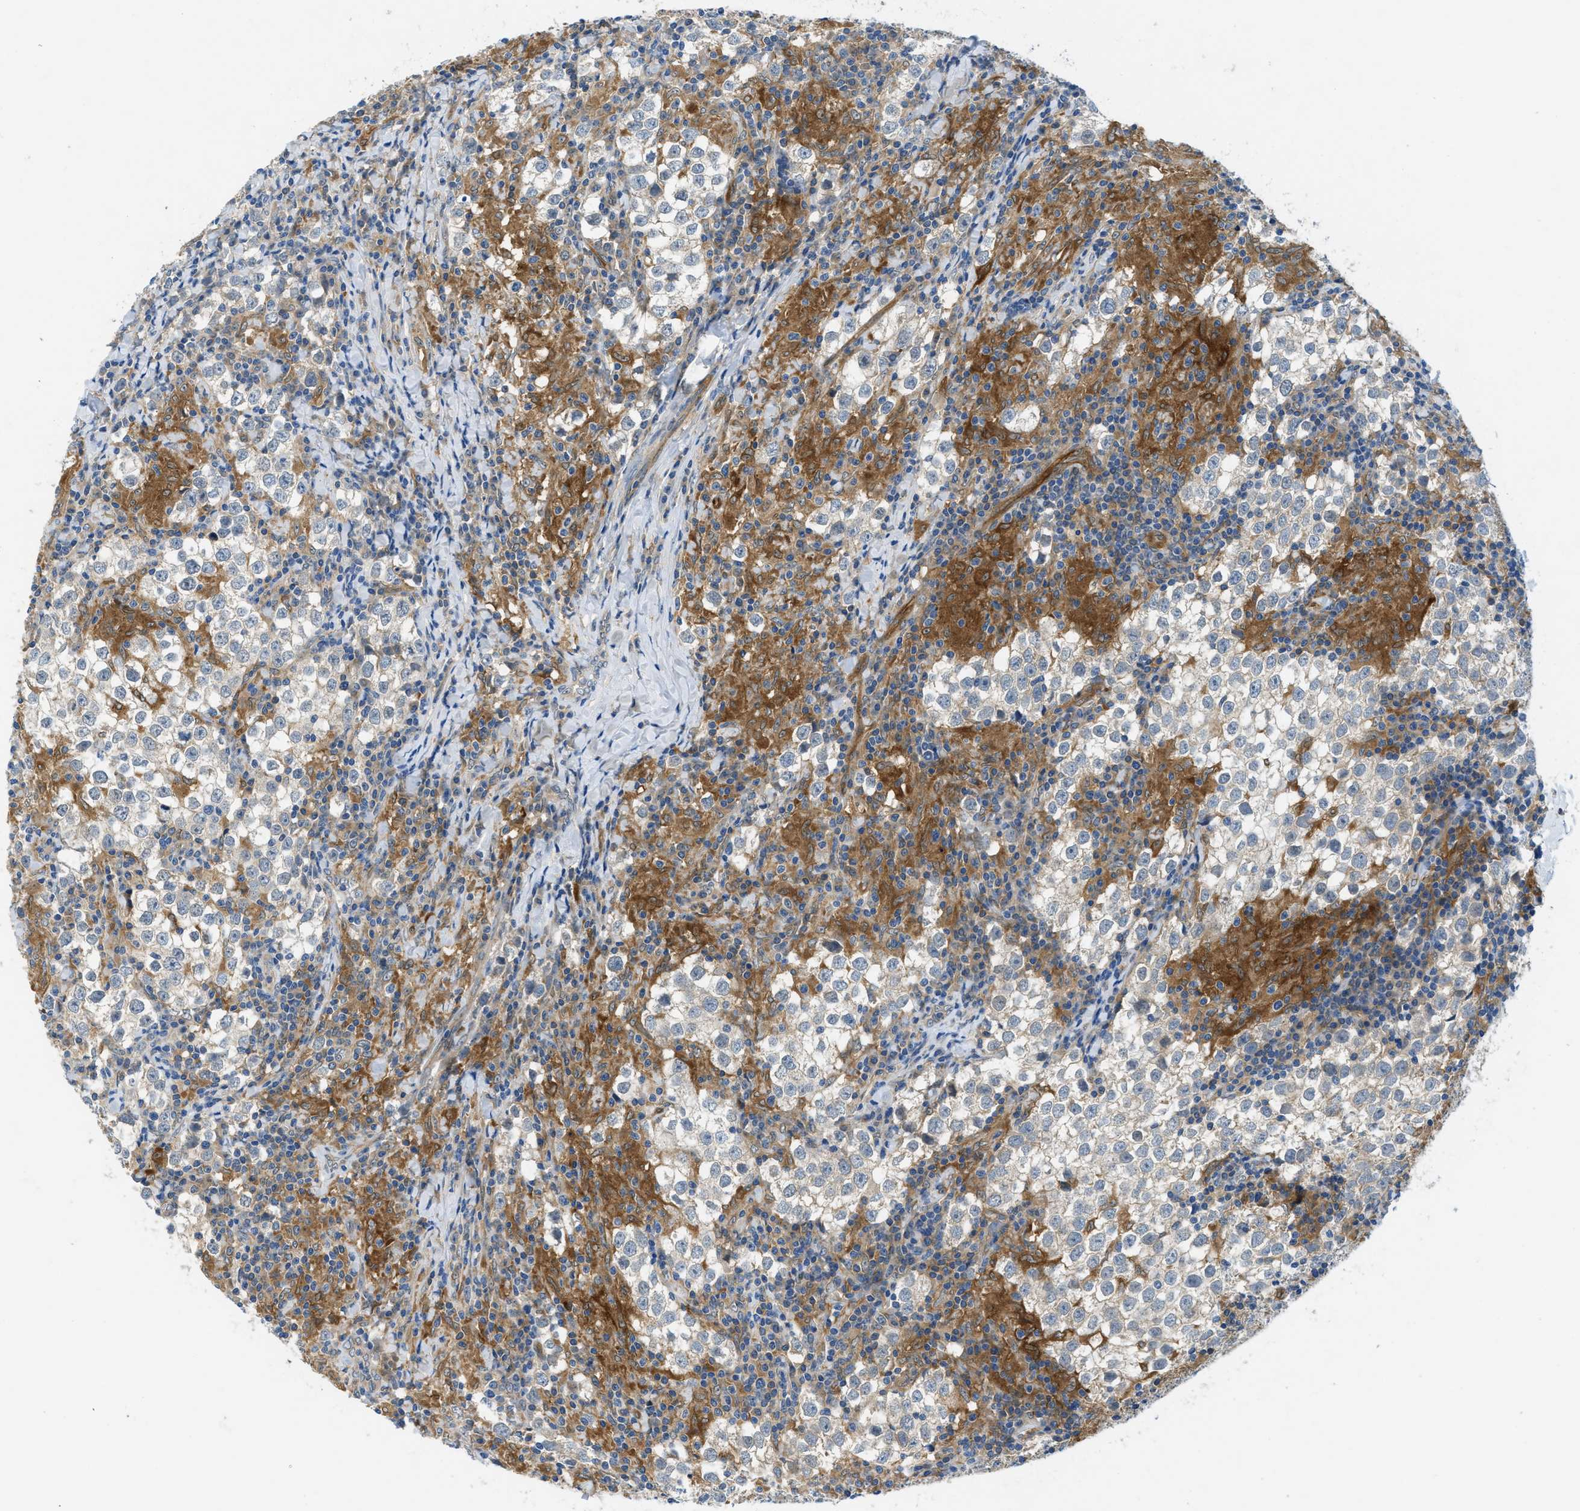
{"staining": {"intensity": "negative", "quantity": "none", "location": "none"}, "tissue": "testis cancer", "cell_type": "Tumor cells", "image_type": "cancer", "snomed": [{"axis": "morphology", "description": "Seminoma, NOS"}, {"axis": "morphology", "description": "Carcinoma, Embryonal, NOS"}, {"axis": "topography", "description": "Testis"}], "caption": "There is no significant expression in tumor cells of testis seminoma. (Stains: DAB immunohistochemistry (IHC) with hematoxylin counter stain, Microscopy: brightfield microscopy at high magnification).", "gene": "RIPK2", "patient": {"sex": "male", "age": 36}}